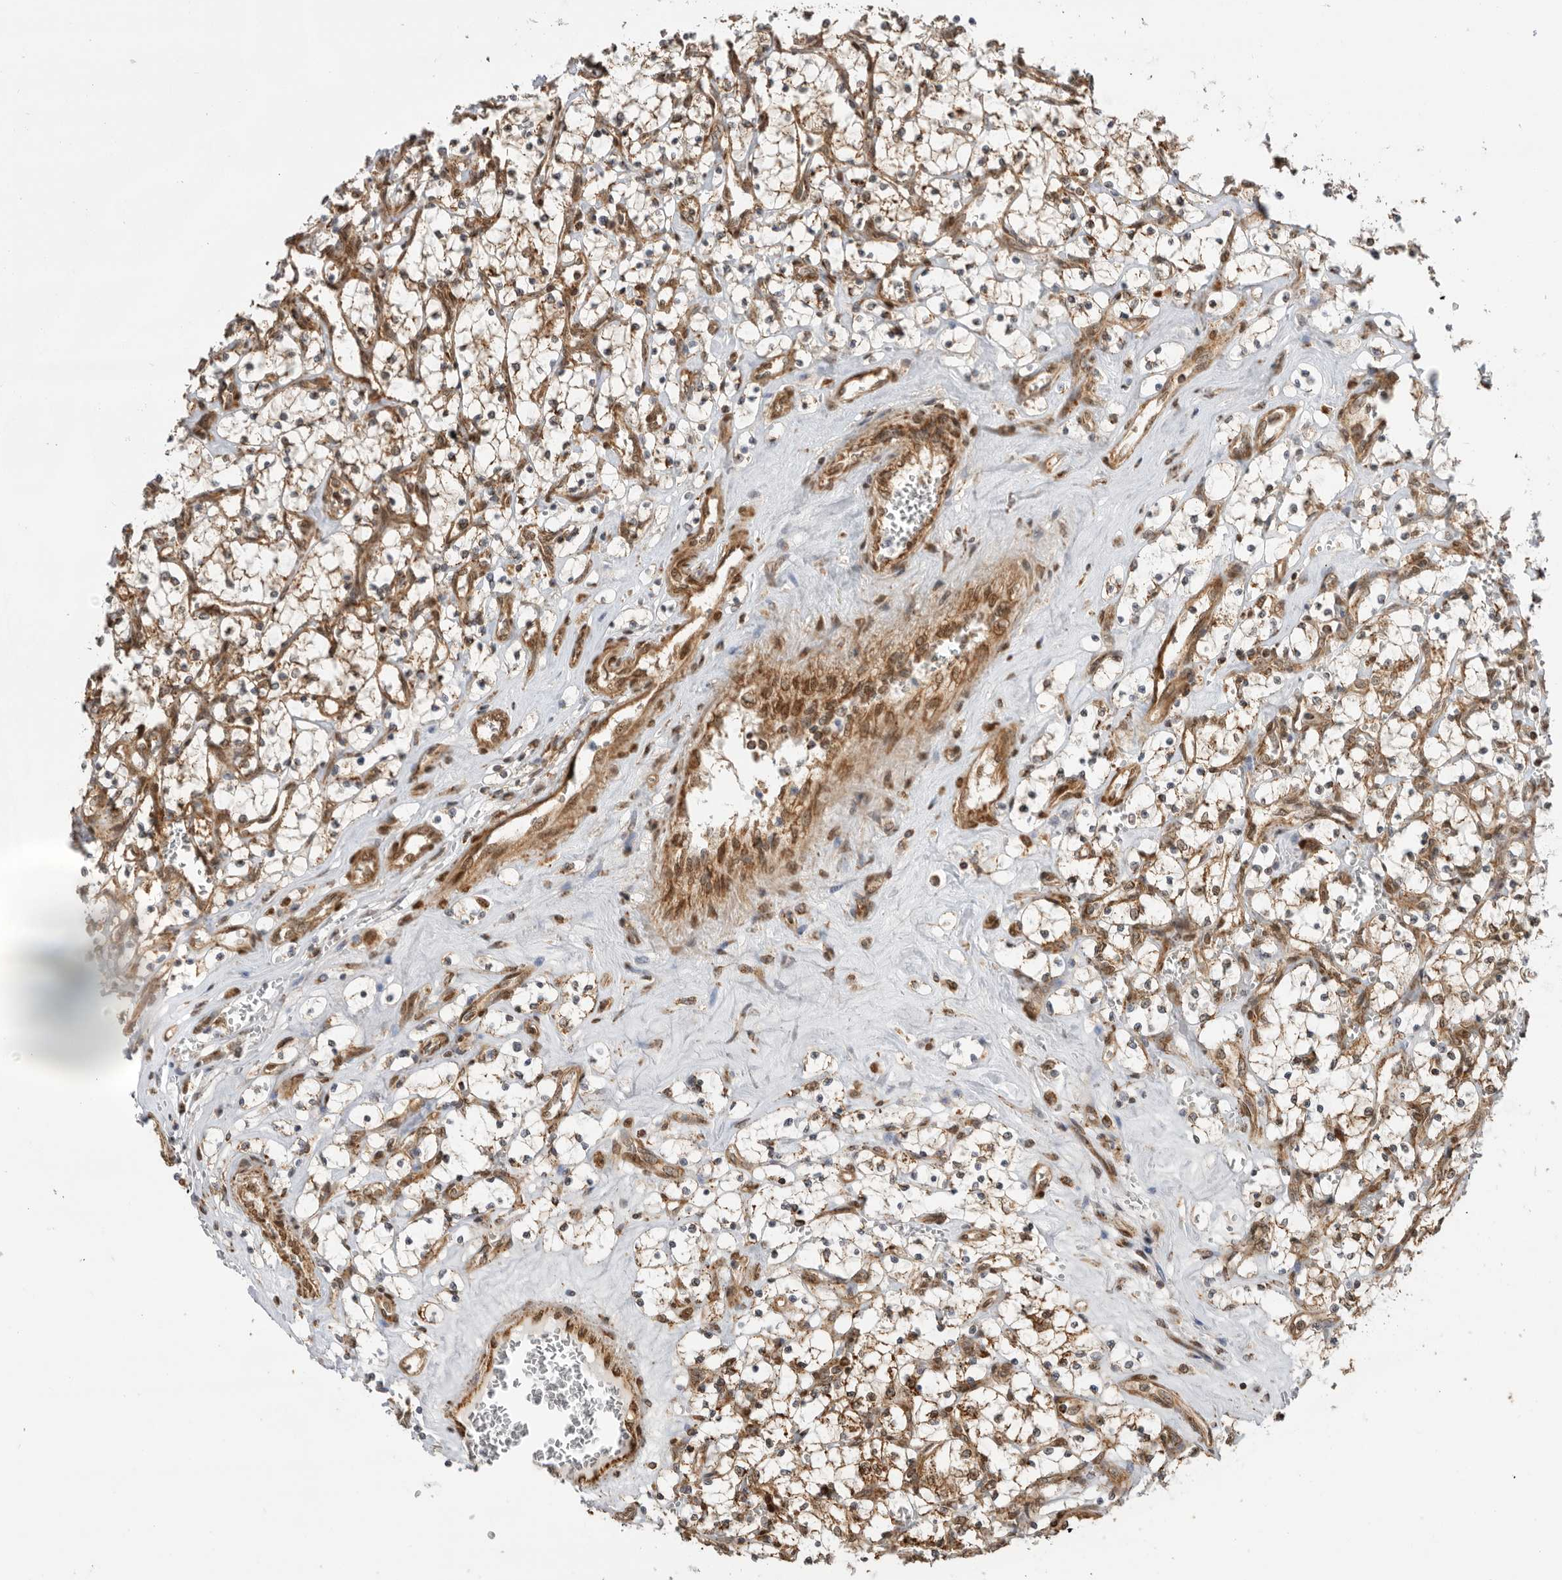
{"staining": {"intensity": "weak", "quantity": "<25%", "location": "cytoplasmic/membranous"}, "tissue": "renal cancer", "cell_type": "Tumor cells", "image_type": "cancer", "snomed": [{"axis": "morphology", "description": "Adenocarcinoma, NOS"}, {"axis": "topography", "description": "Kidney"}], "caption": "A high-resolution photomicrograph shows immunohistochemistry staining of renal cancer (adenocarcinoma), which shows no significant positivity in tumor cells.", "gene": "DCAF8", "patient": {"sex": "female", "age": 69}}